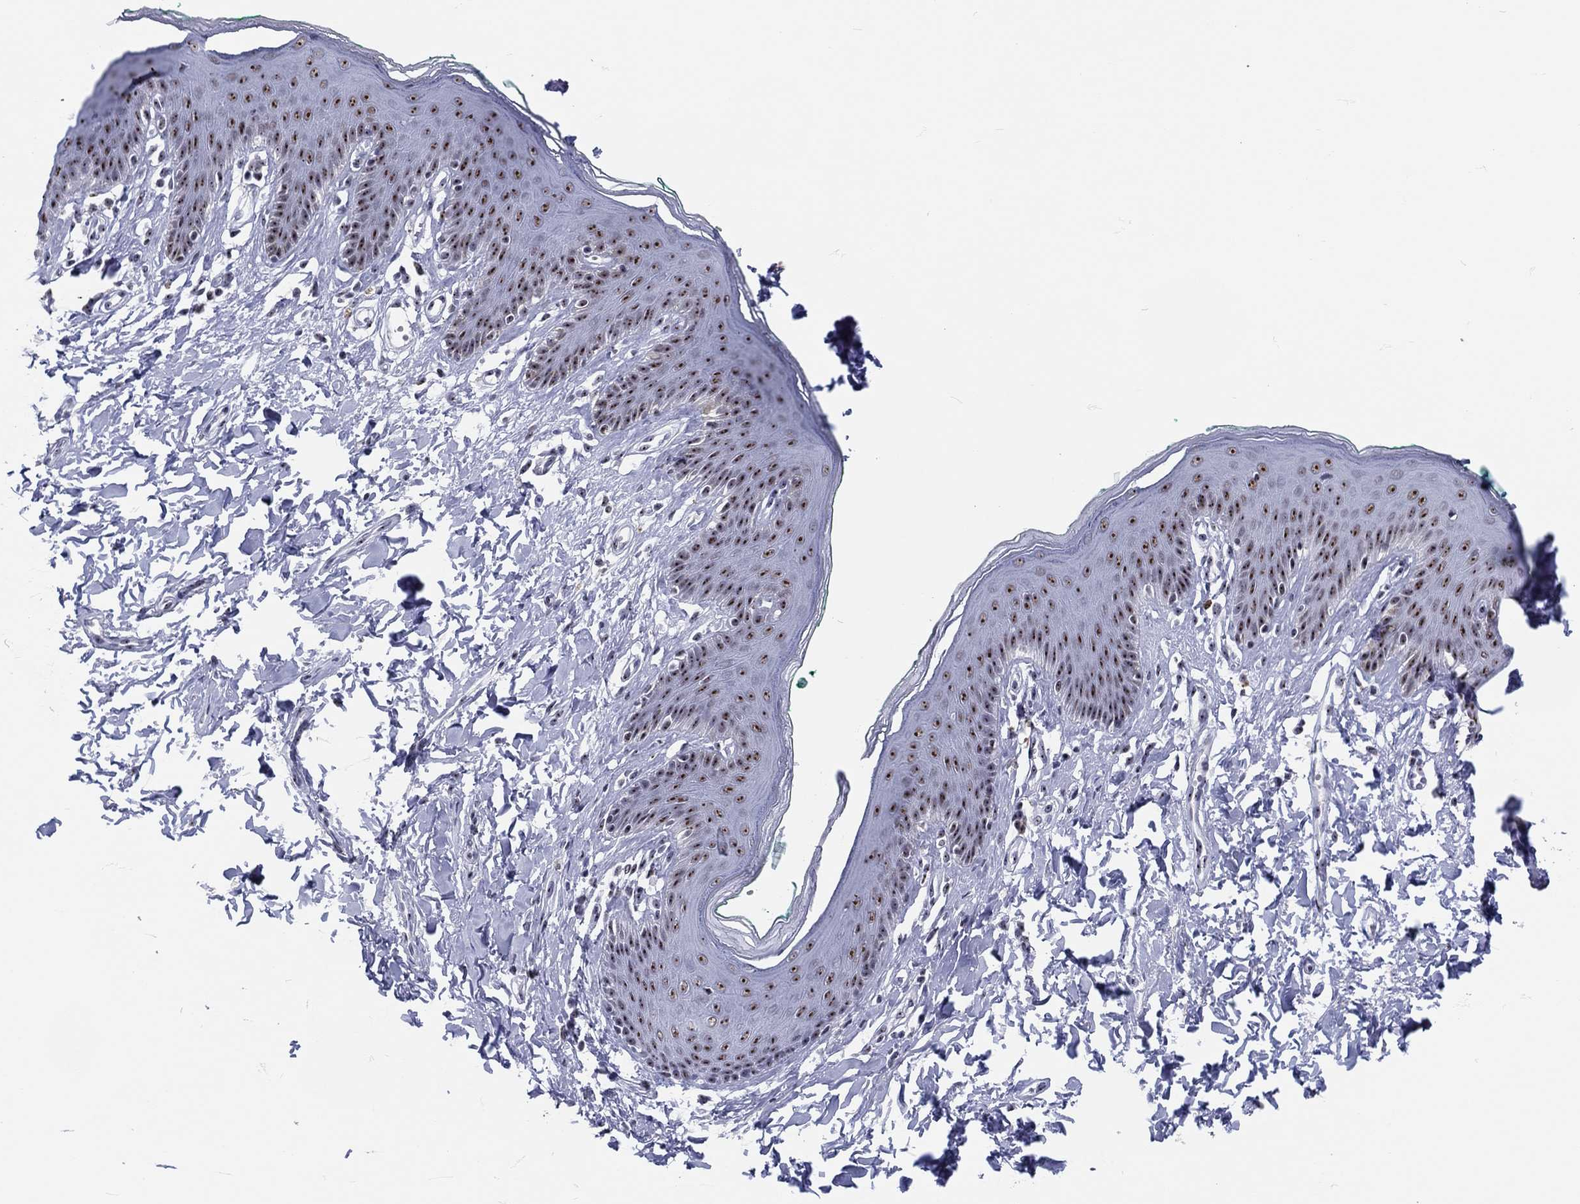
{"staining": {"intensity": "moderate", "quantity": ">75%", "location": "nuclear"}, "tissue": "skin", "cell_type": "Epidermal cells", "image_type": "normal", "snomed": [{"axis": "morphology", "description": "Normal tissue, NOS"}, {"axis": "topography", "description": "Vulva"}], "caption": "Immunohistochemistry staining of normal skin, which exhibits medium levels of moderate nuclear positivity in approximately >75% of epidermal cells indicating moderate nuclear protein positivity. The staining was performed using DAB (3,3'-diaminobenzidine) (brown) for protein detection and nuclei were counterstained in hematoxylin (blue).", "gene": "MAPK8IP1", "patient": {"sex": "female", "age": 66}}